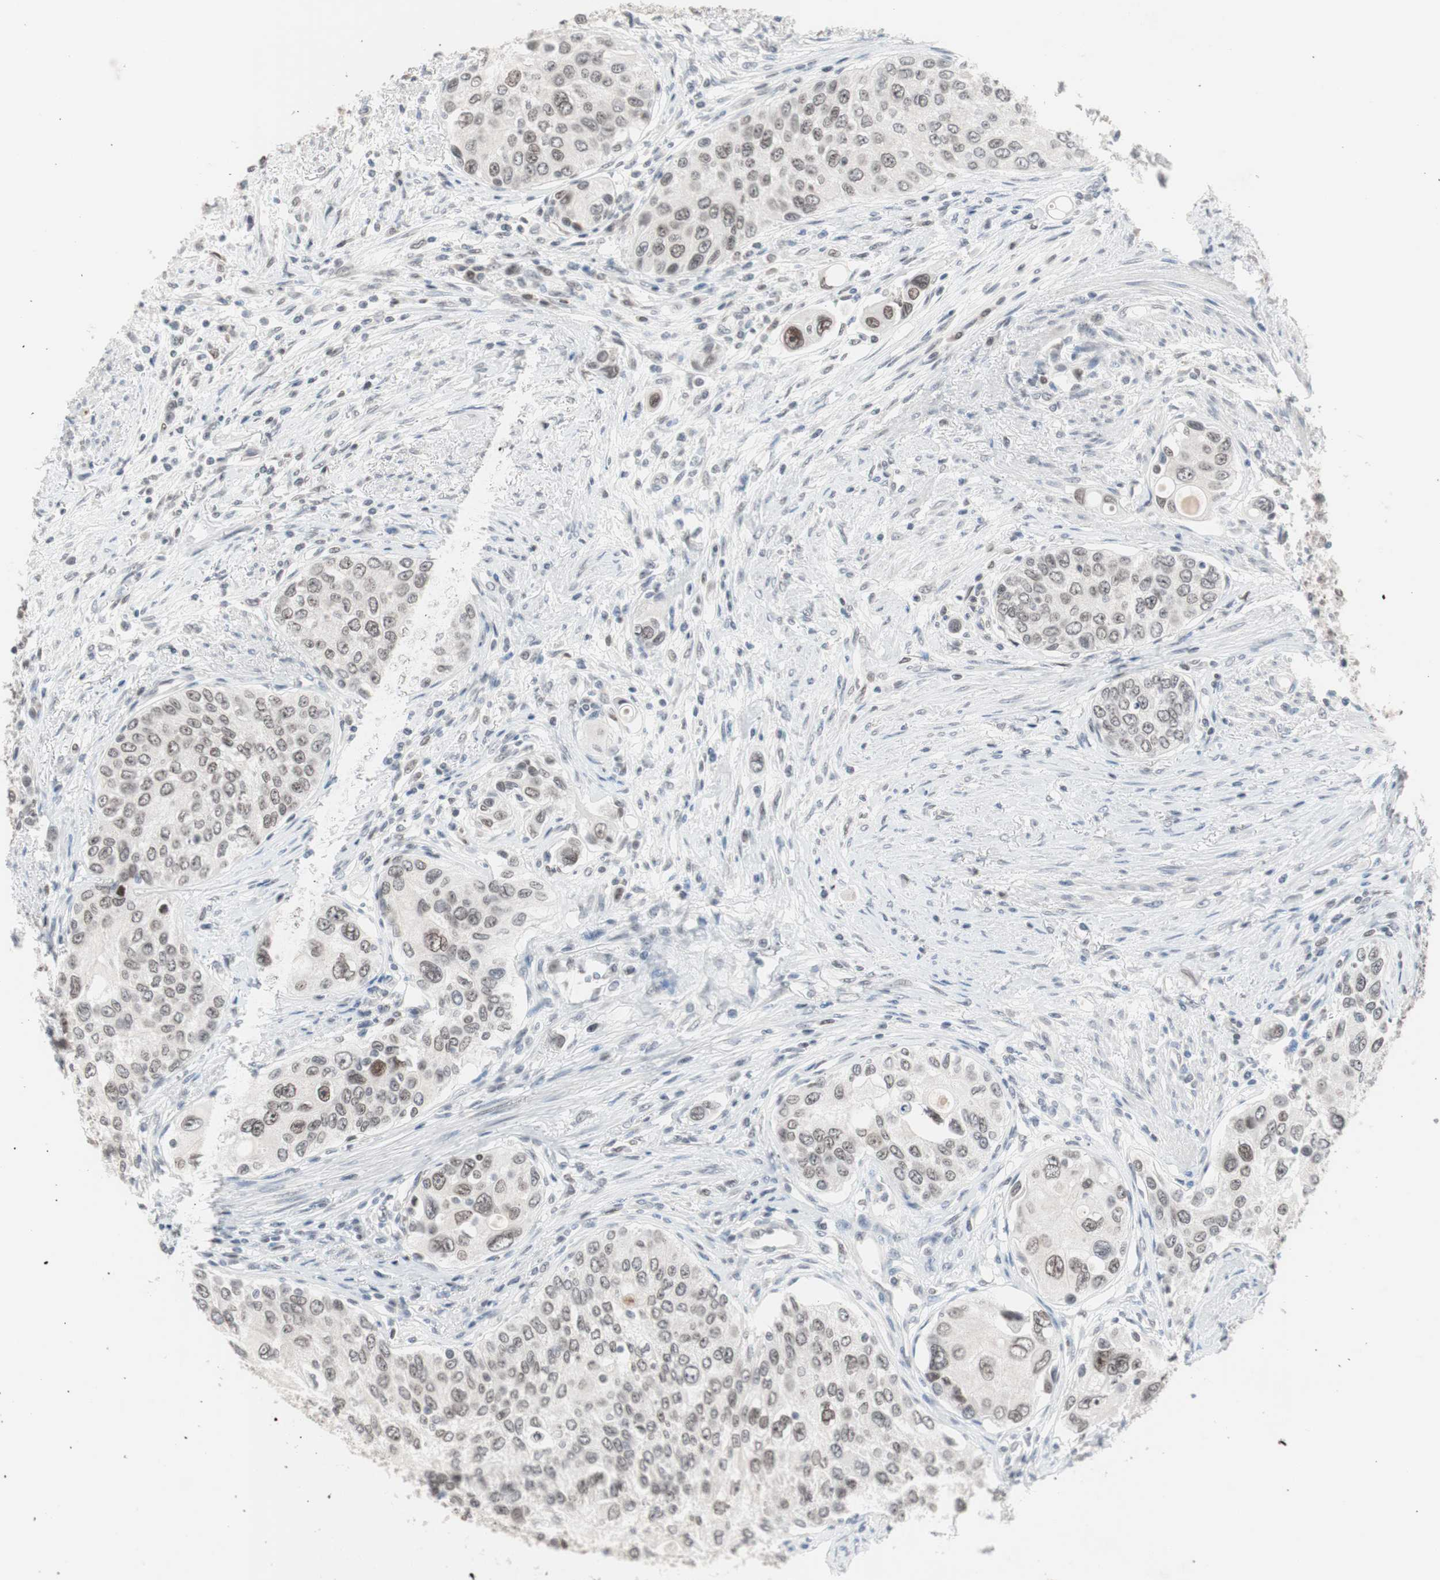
{"staining": {"intensity": "weak", "quantity": "25%-75%", "location": "nuclear"}, "tissue": "urothelial cancer", "cell_type": "Tumor cells", "image_type": "cancer", "snomed": [{"axis": "morphology", "description": "Urothelial carcinoma, High grade"}, {"axis": "topography", "description": "Urinary bladder"}], "caption": "Urothelial cancer stained with a protein marker exhibits weak staining in tumor cells.", "gene": "LIG3", "patient": {"sex": "female", "age": 56}}